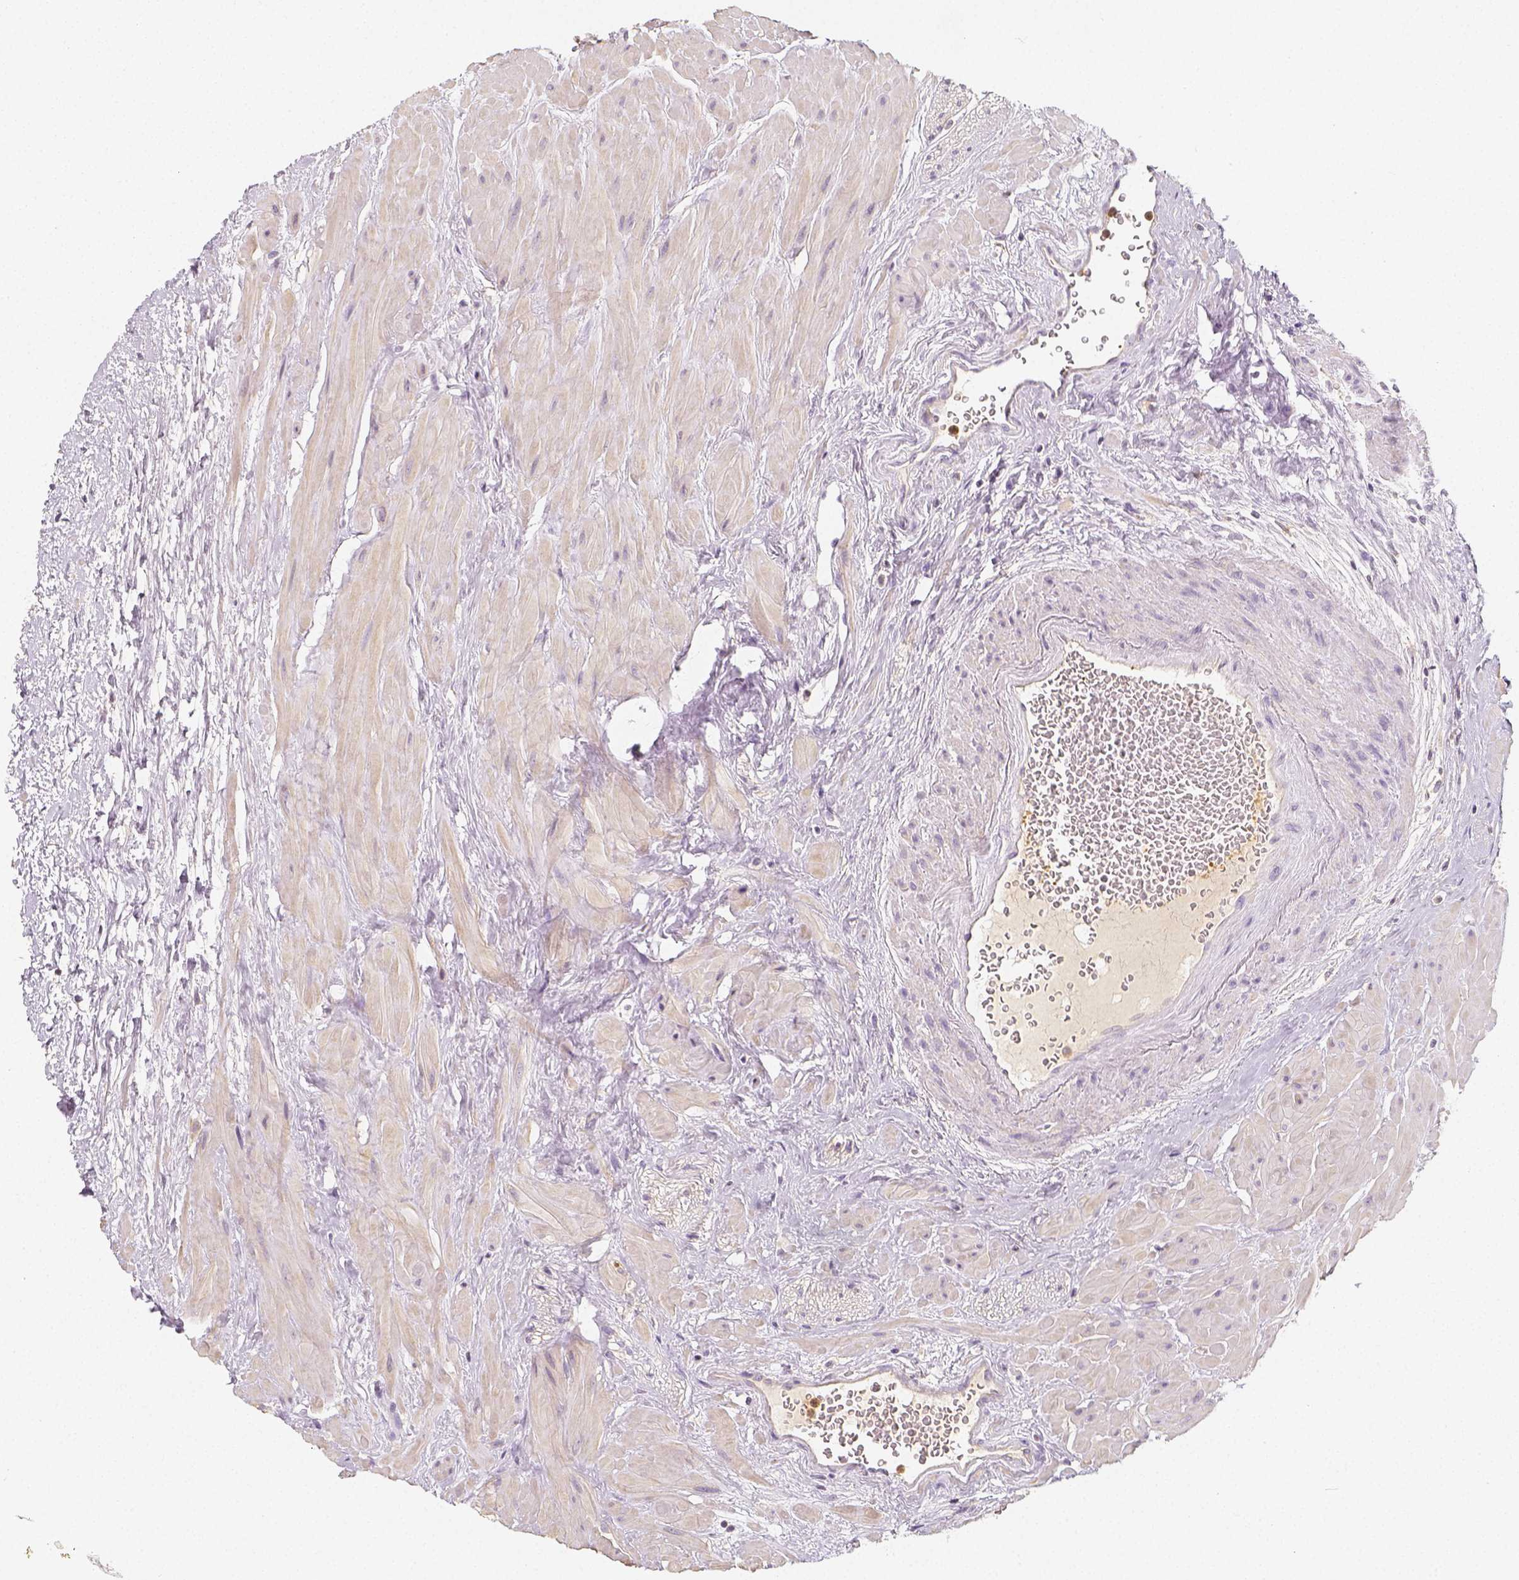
{"staining": {"intensity": "moderate", "quantity": ">75%", "location": "cytoplasmic/membranous"}, "tissue": "prostate", "cell_type": "Glandular cells", "image_type": "normal", "snomed": [{"axis": "morphology", "description": "Normal tissue, NOS"}, {"axis": "topography", "description": "Prostate"}], "caption": "IHC (DAB) staining of unremarkable human prostate exhibits moderate cytoplasmic/membranous protein staining in approximately >75% of glandular cells. The staining was performed using DAB (3,3'-diaminobenzidine) to visualize the protein expression in brown, while the nuclei were stained in blue with hematoxylin (Magnification: 20x).", "gene": "PTPRJ", "patient": {"sex": "male", "age": 60}}